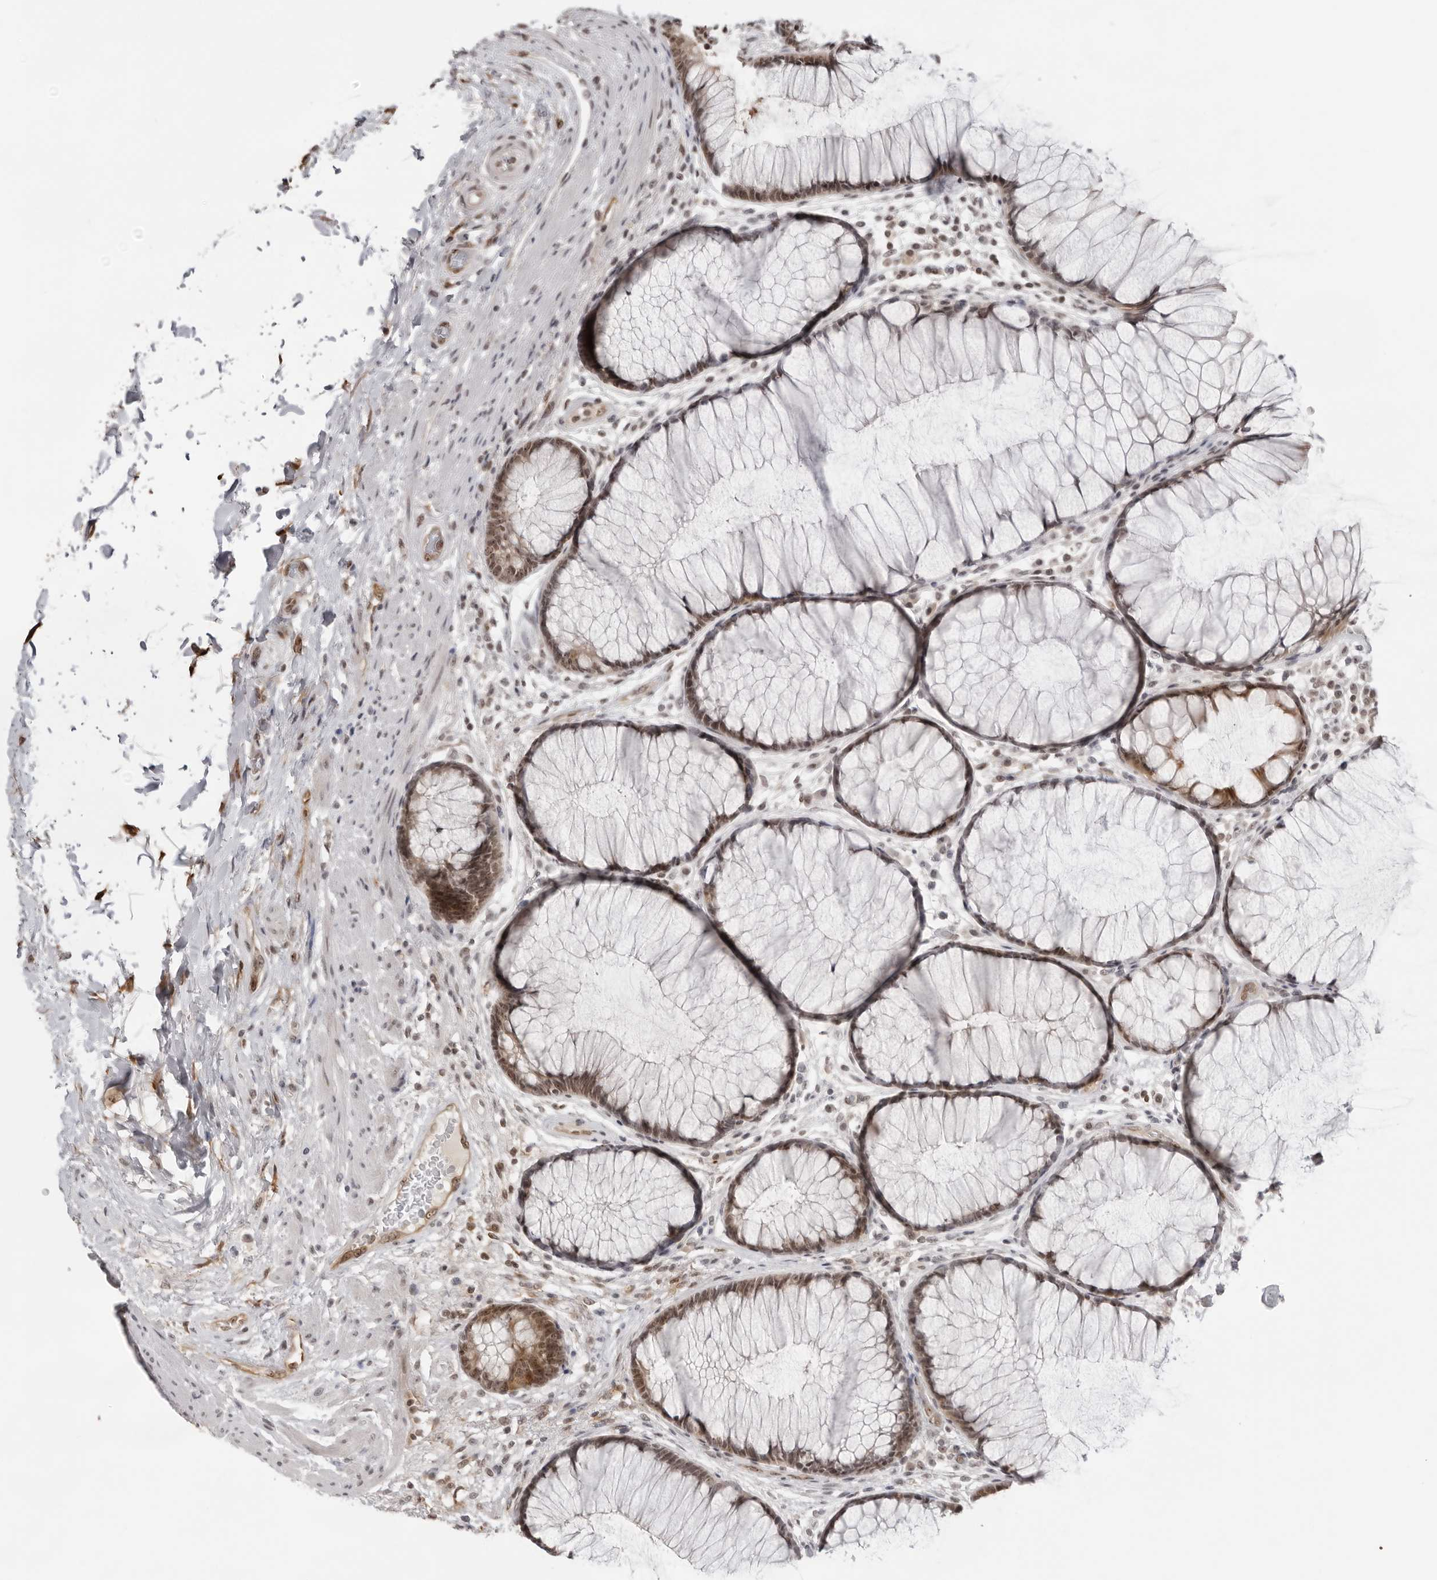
{"staining": {"intensity": "moderate", "quantity": ">75%", "location": "cytoplasmic/membranous,nuclear"}, "tissue": "rectum", "cell_type": "Glandular cells", "image_type": "normal", "snomed": [{"axis": "morphology", "description": "Normal tissue, NOS"}, {"axis": "topography", "description": "Rectum"}], "caption": "Protein expression analysis of normal human rectum reveals moderate cytoplasmic/membranous,nuclear staining in about >75% of glandular cells. (Stains: DAB (3,3'-diaminobenzidine) in brown, nuclei in blue, Microscopy: brightfield microscopy at high magnification).", "gene": "EXOSC10", "patient": {"sex": "male", "age": 51}}